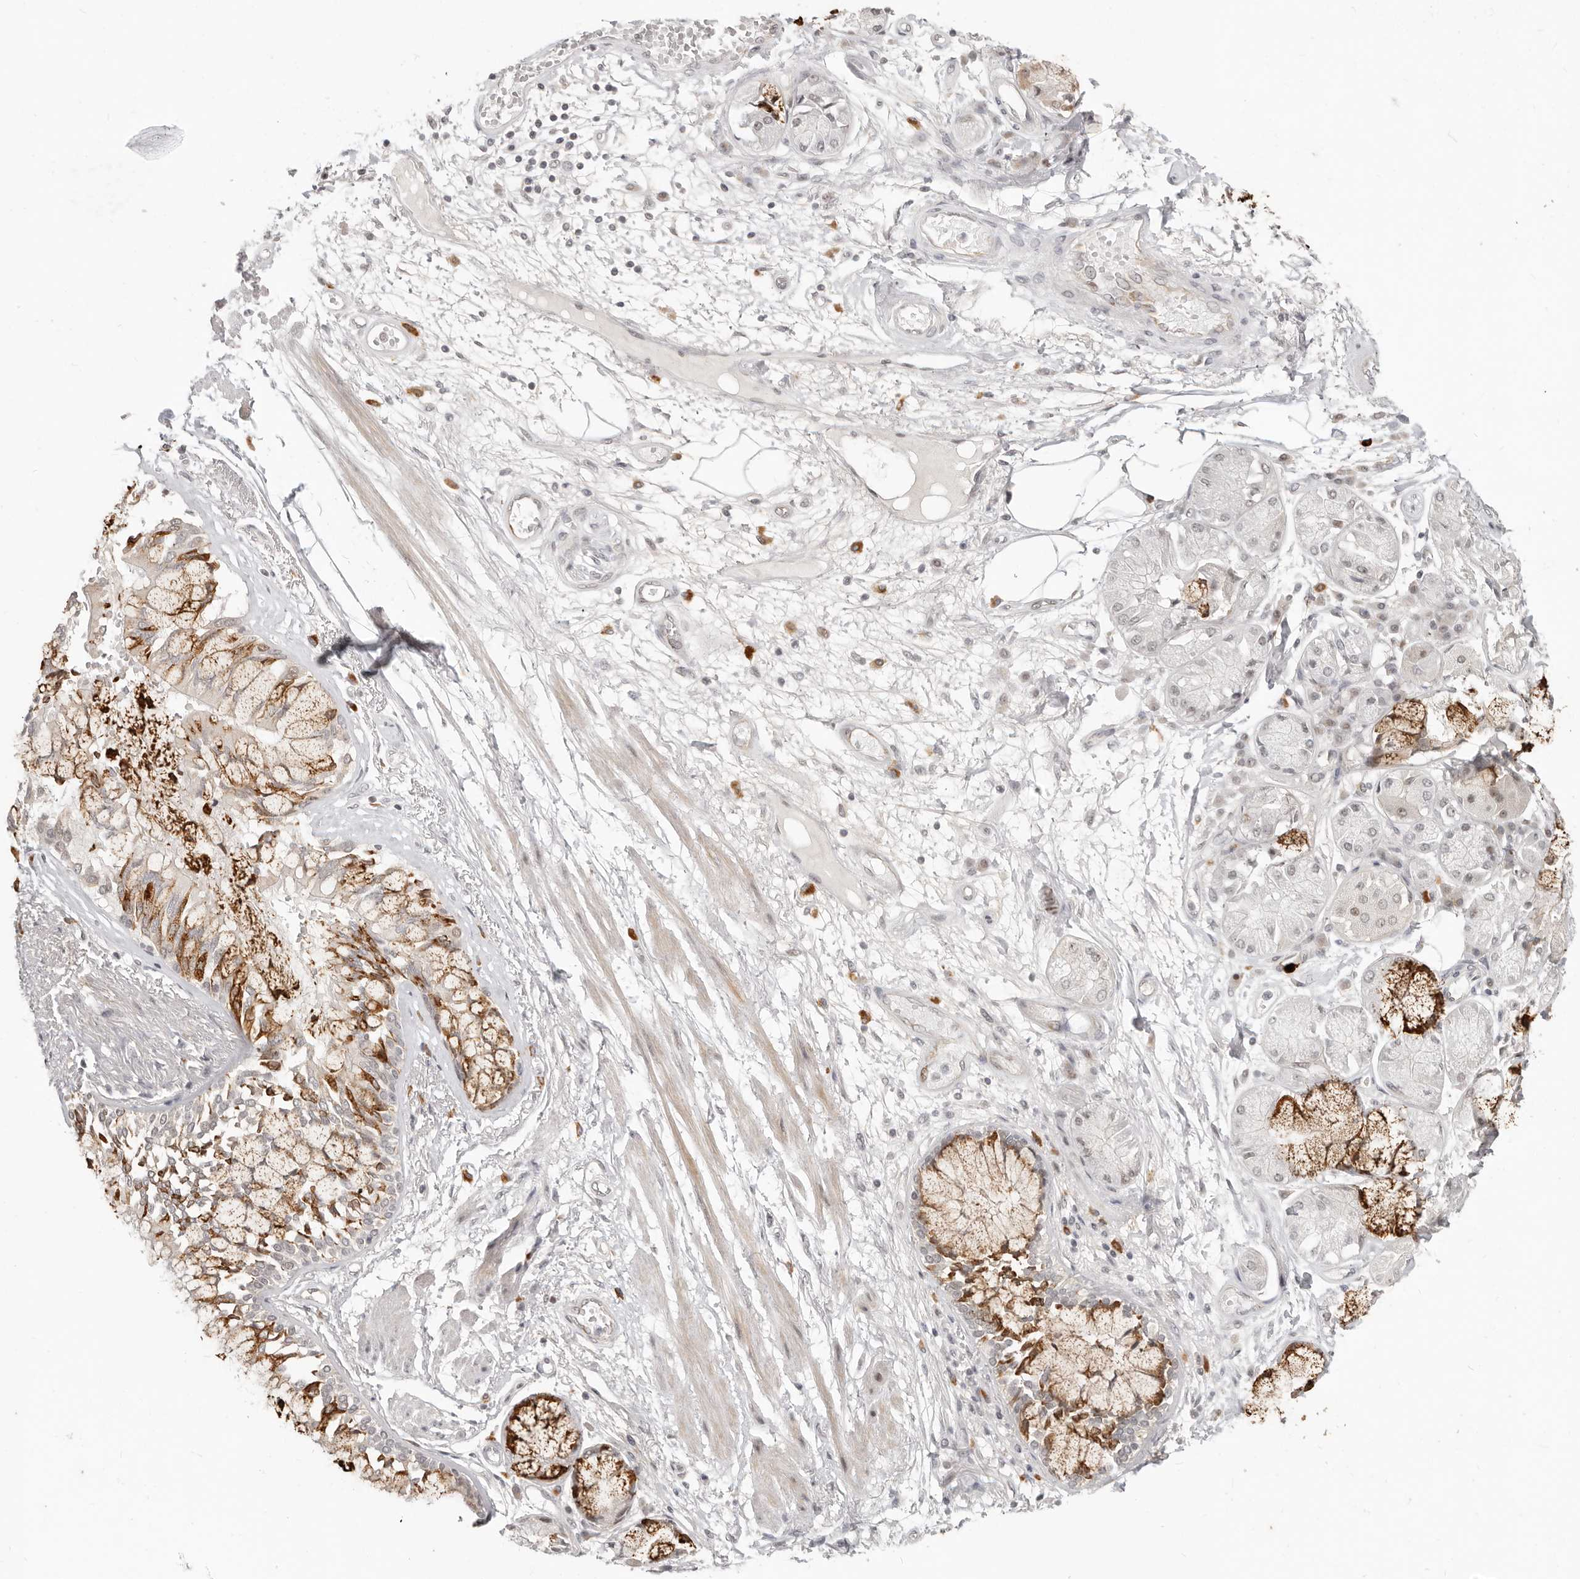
{"staining": {"intensity": "moderate", "quantity": ">75%", "location": "cytoplasmic/membranous,nuclear"}, "tissue": "adipose tissue", "cell_type": "Adipocytes", "image_type": "normal", "snomed": [{"axis": "morphology", "description": "Normal tissue, NOS"}, {"axis": "topography", "description": "Bronchus"}], "caption": "Immunohistochemistry (DAB (3,3'-diaminobenzidine)) staining of benign adipose tissue demonstrates moderate cytoplasmic/membranous,nuclear protein positivity in about >75% of adipocytes.", "gene": "RFC2", "patient": {"sex": "male", "age": 66}}